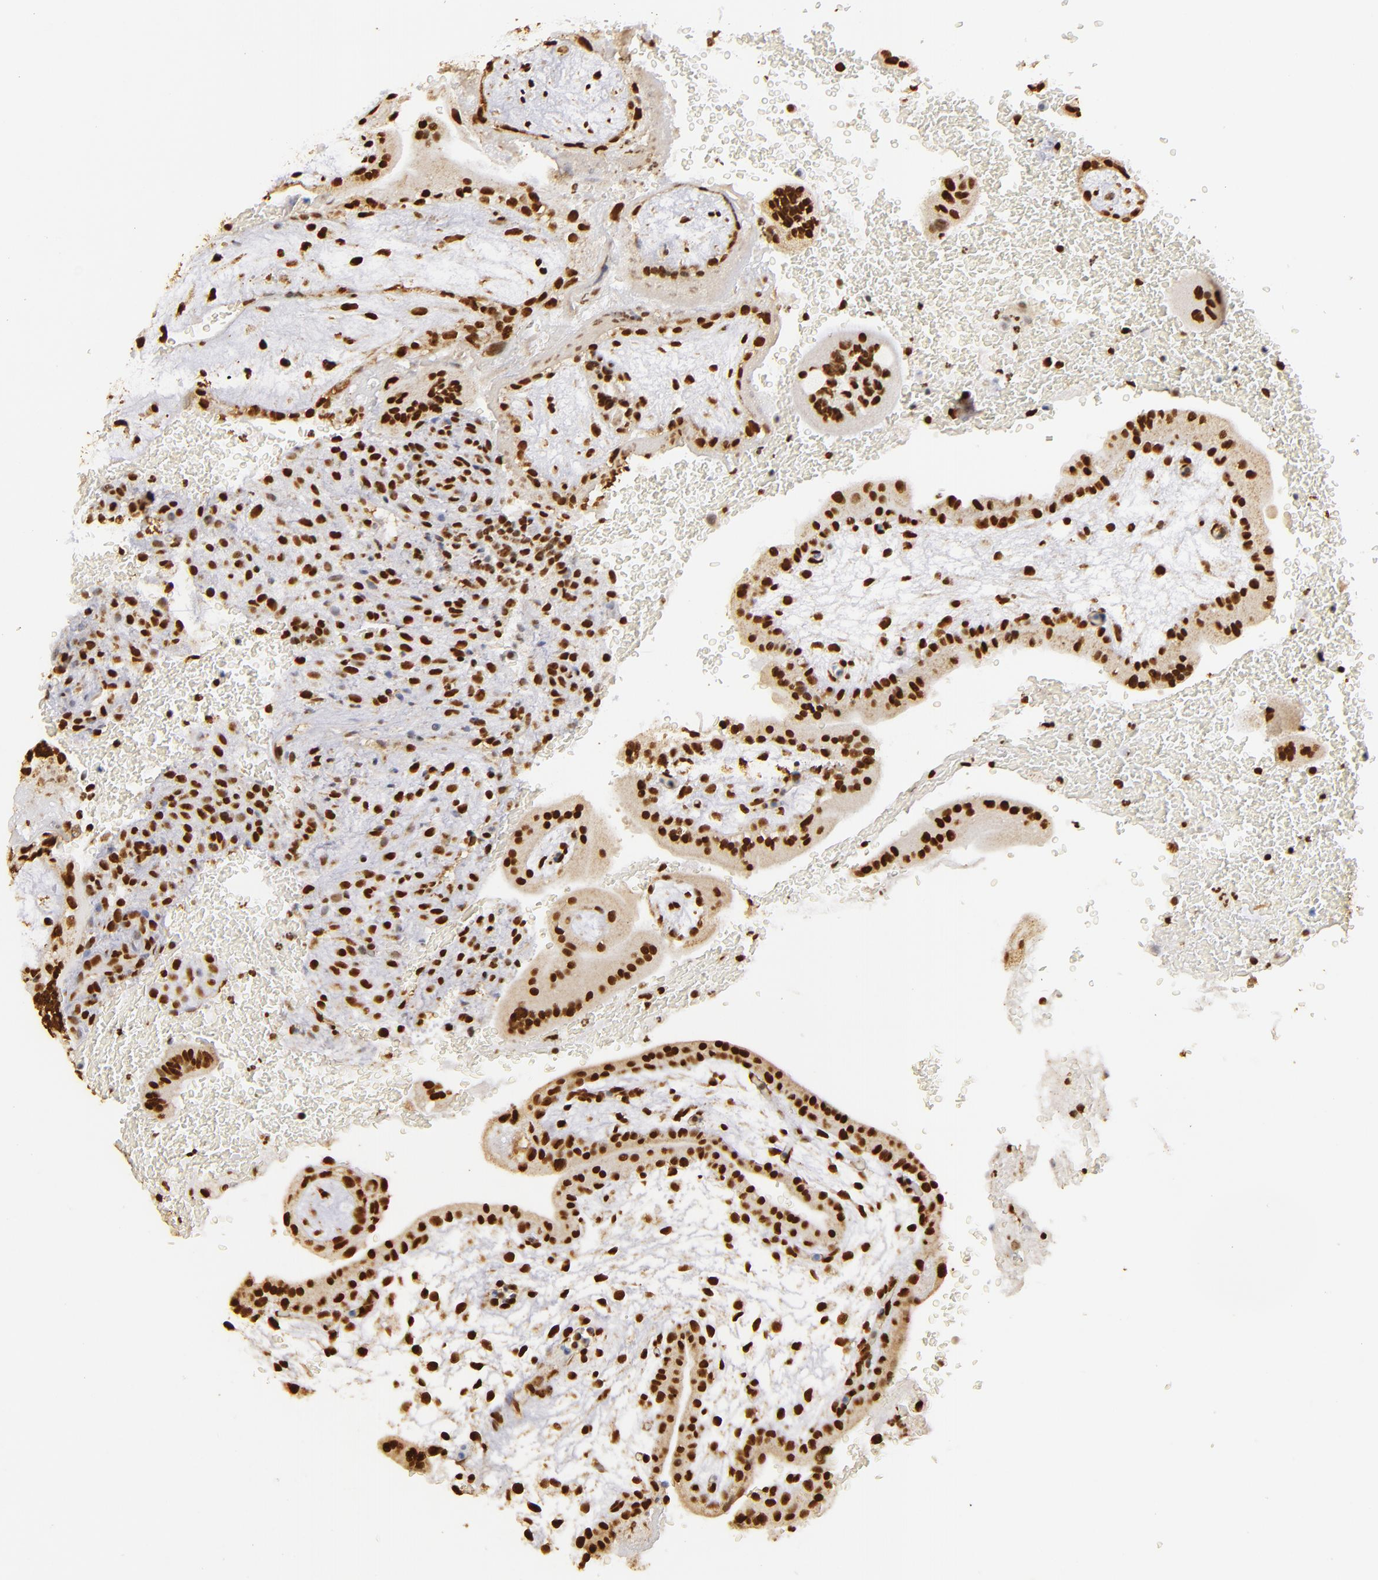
{"staining": {"intensity": "strong", "quantity": ">75%", "location": "nuclear"}, "tissue": "placenta", "cell_type": "Decidual cells", "image_type": "normal", "snomed": [{"axis": "morphology", "description": "Normal tissue, NOS"}, {"axis": "topography", "description": "Placenta"}], "caption": "Unremarkable placenta demonstrates strong nuclear positivity in about >75% of decidual cells.", "gene": "ILF3", "patient": {"sex": "female", "age": 35}}